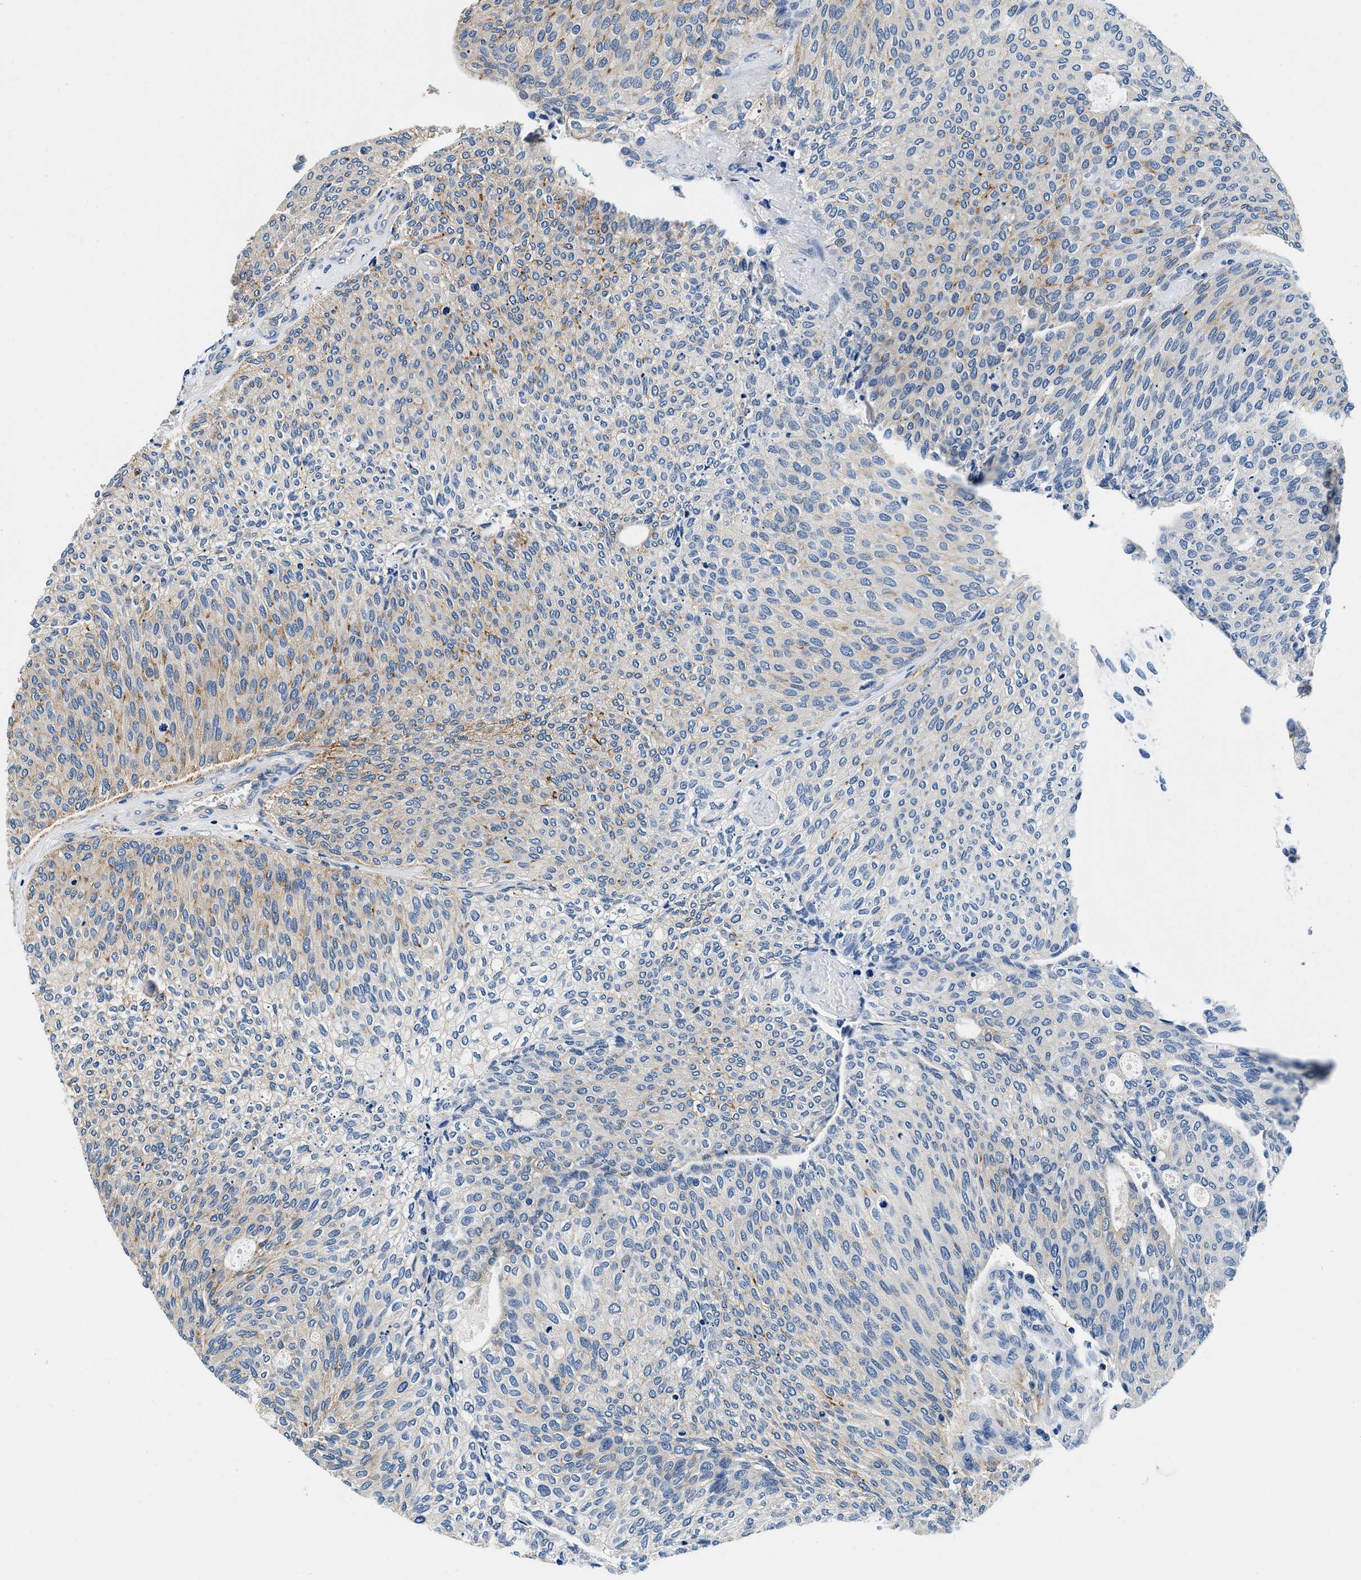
{"staining": {"intensity": "moderate", "quantity": "25%-75%", "location": "cytoplasmic/membranous"}, "tissue": "urothelial cancer", "cell_type": "Tumor cells", "image_type": "cancer", "snomed": [{"axis": "morphology", "description": "Urothelial carcinoma, Low grade"}, {"axis": "topography", "description": "Urinary bladder"}], "caption": "Urothelial carcinoma (low-grade) was stained to show a protein in brown. There is medium levels of moderate cytoplasmic/membranous staining in approximately 25%-75% of tumor cells. (Brightfield microscopy of DAB IHC at high magnification).", "gene": "ZFAND3", "patient": {"sex": "female", "age": 79}}